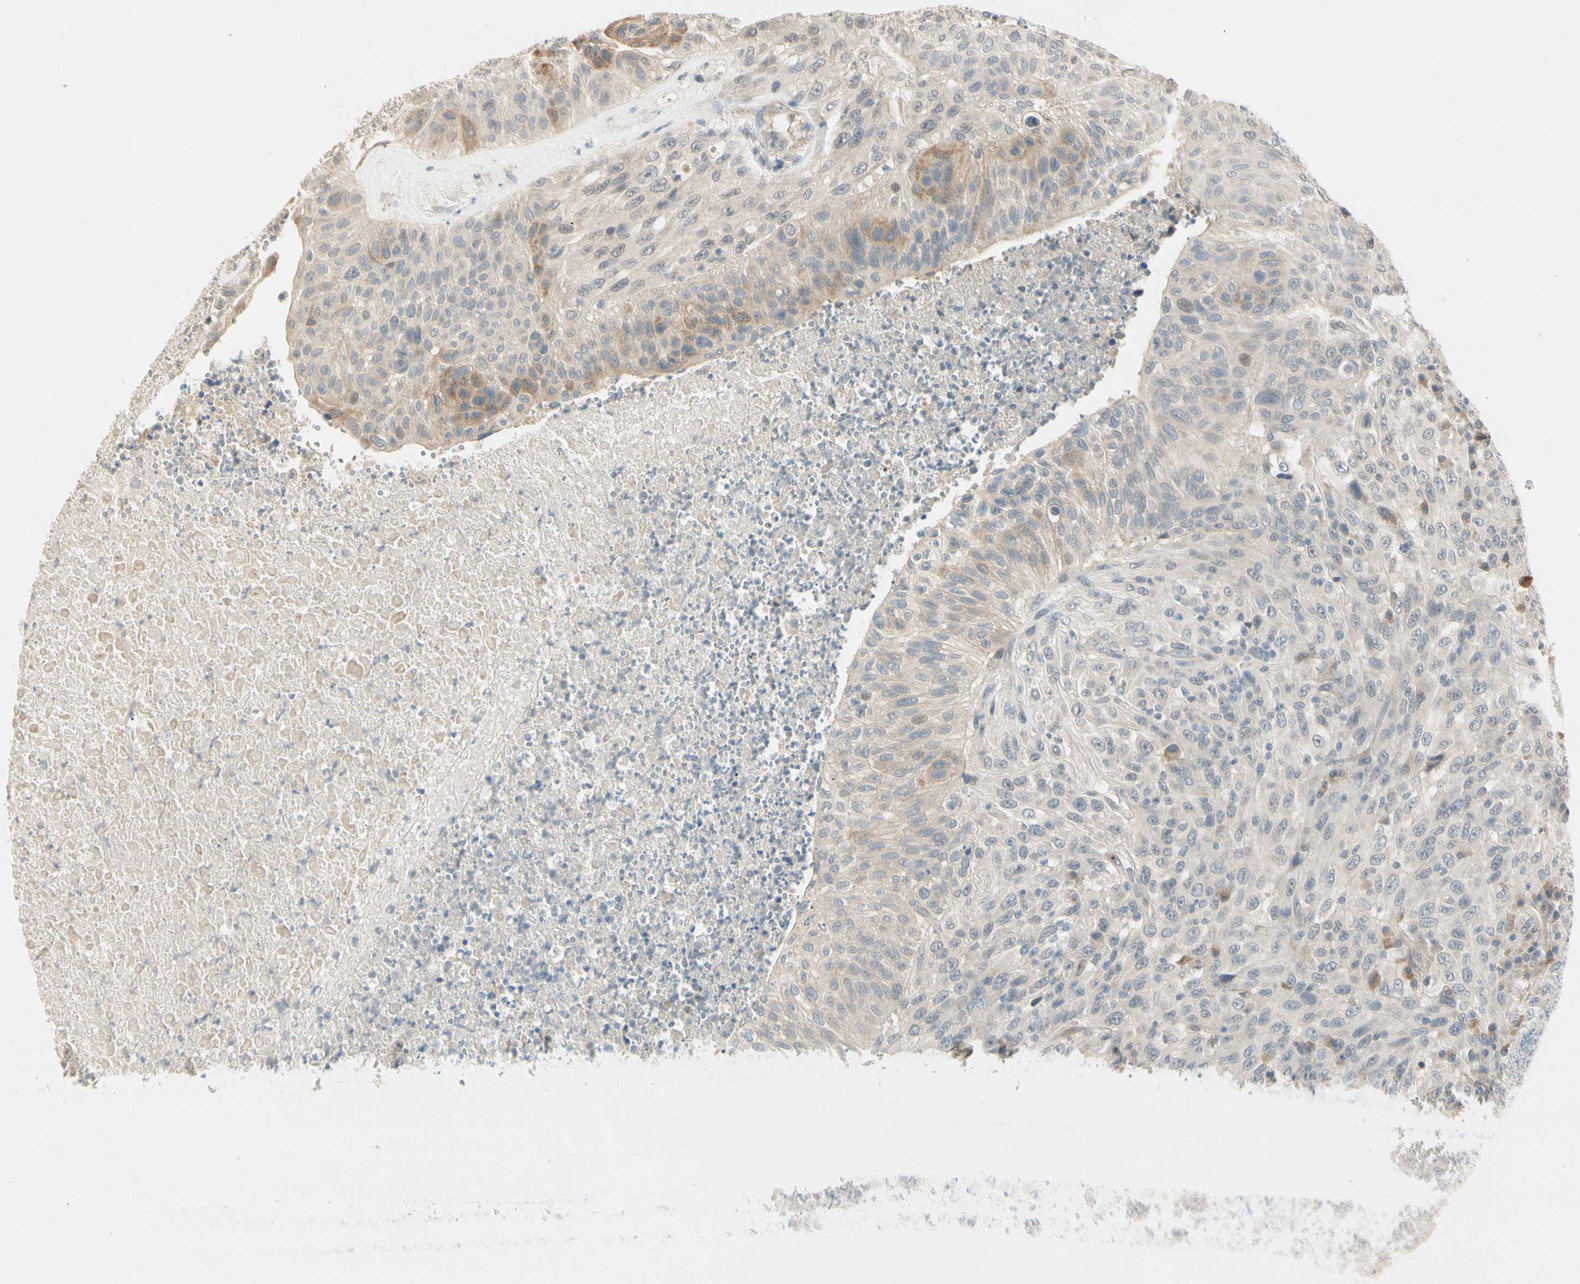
{"staining": {"intensity": "moderate", "quantity": "<25%", "location": "cytoplasmic/membranous"}, "tissue": "urothelial cancer", "cell_type": "Tumor cells", "image_type": "cancer", "snomed": [{"axis": "morphology", "description": "Urothelial carcinoma, High grade"}, {"axis": "topography", "description": "Urinary bladder"}], "caption": "Moderate cytoplasmic/membranous expression for a protein is present in approximately <25% of tumor cells of high-grade urothelial carcinoma using IHC.", "gene": "PCDHB15", "patient": {"sex": "male", "age": 66}}